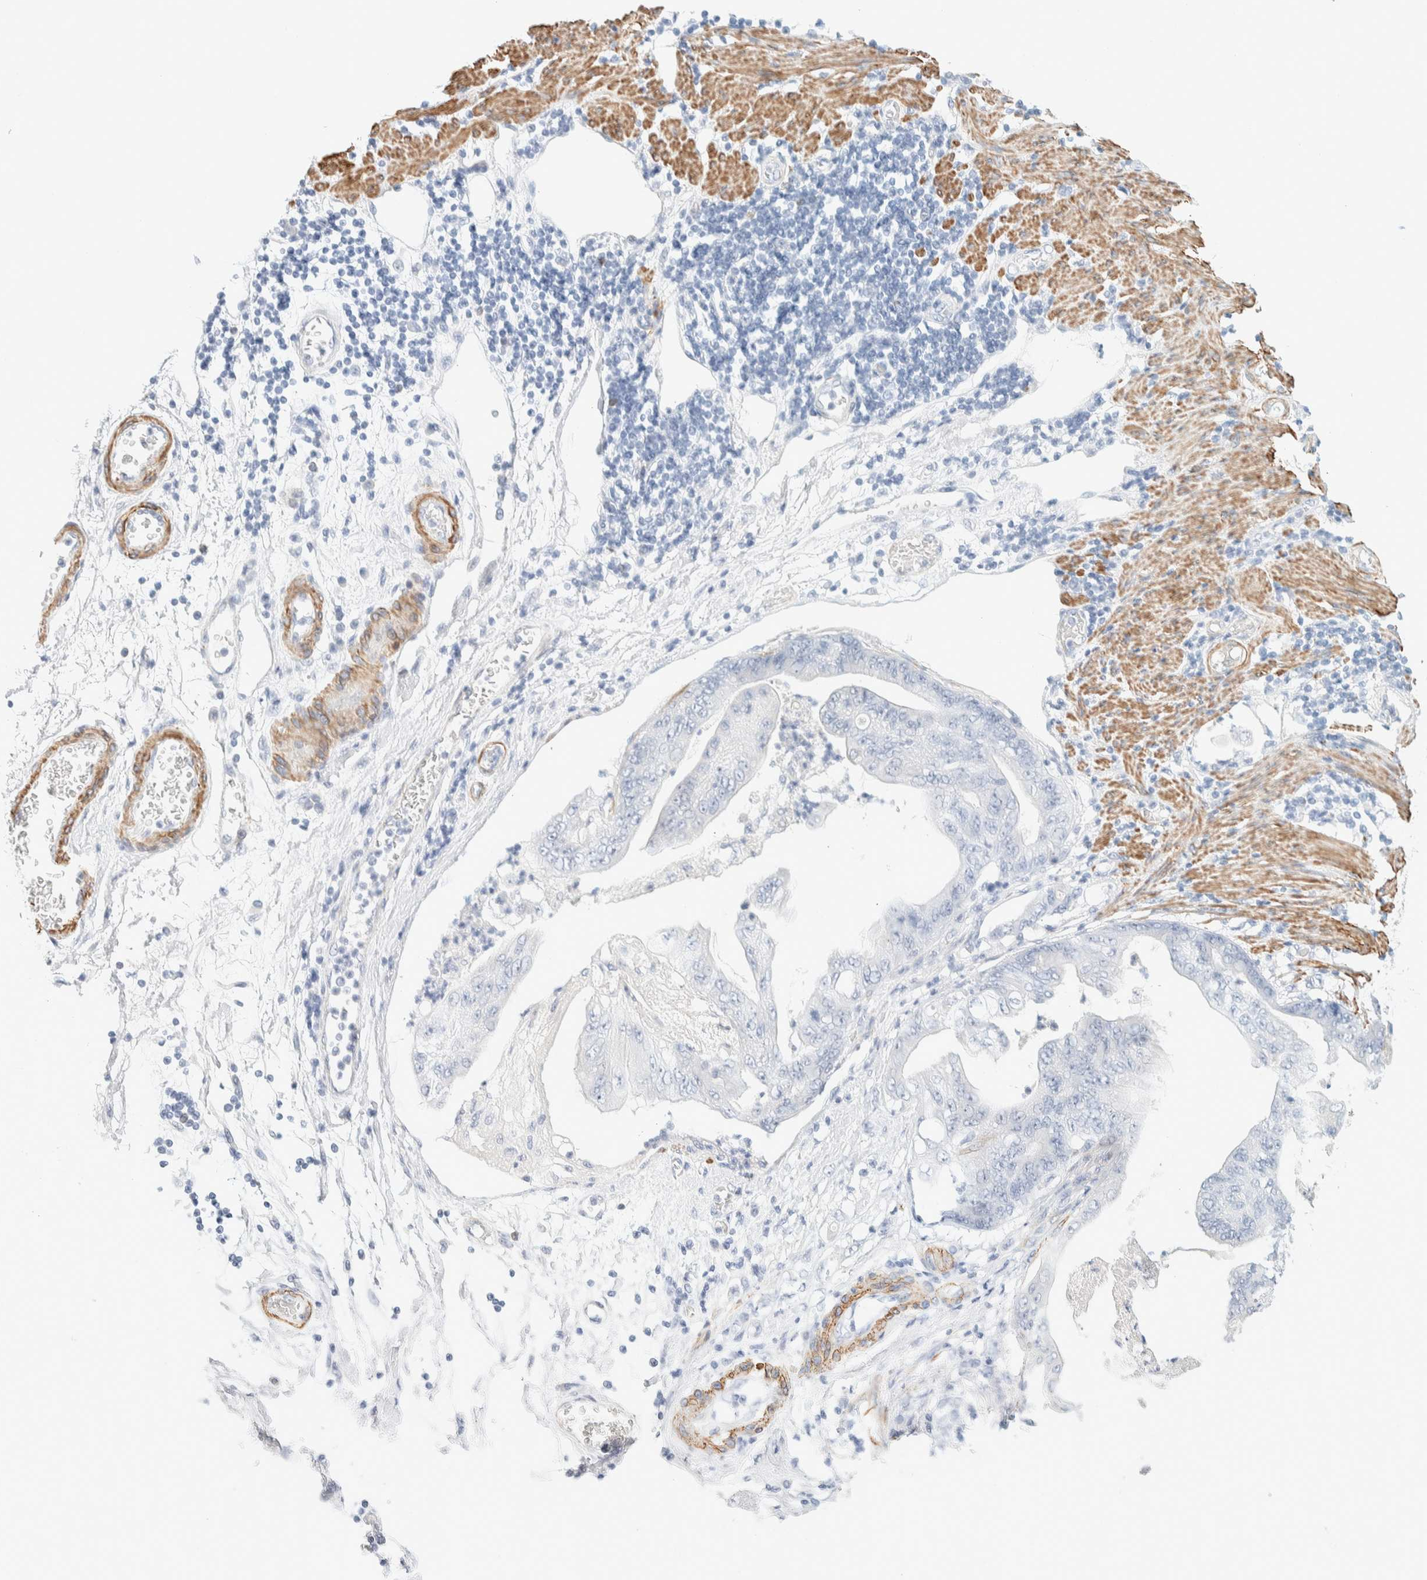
{"staining": {"intensity": "negative", "quantity": "none", "location": "none"}, "tissue": "stomach cancer", "cell_type": "Tumor cells", "image_type": "cancer", "snomed": [{"axis": "morphology", "description": "Adenocarcinoma, NOS"}, {"axis": "topography", "description": "Stomach"}], "caption": "A high-resolution image shows immunohistochemistry (IHC) staining of adenocarcinoma (stomach), which demonstrates no significant staining in tumor cells. The staining was performed using DAB (3,3'-diaminobenzidine) to visualize the protein expression in brown, while the nuclei were stained in blue with hematoxylin (Magnification: 20x).", "gene": "AFMID", "patient": {"sex": "female", "age": 73}}